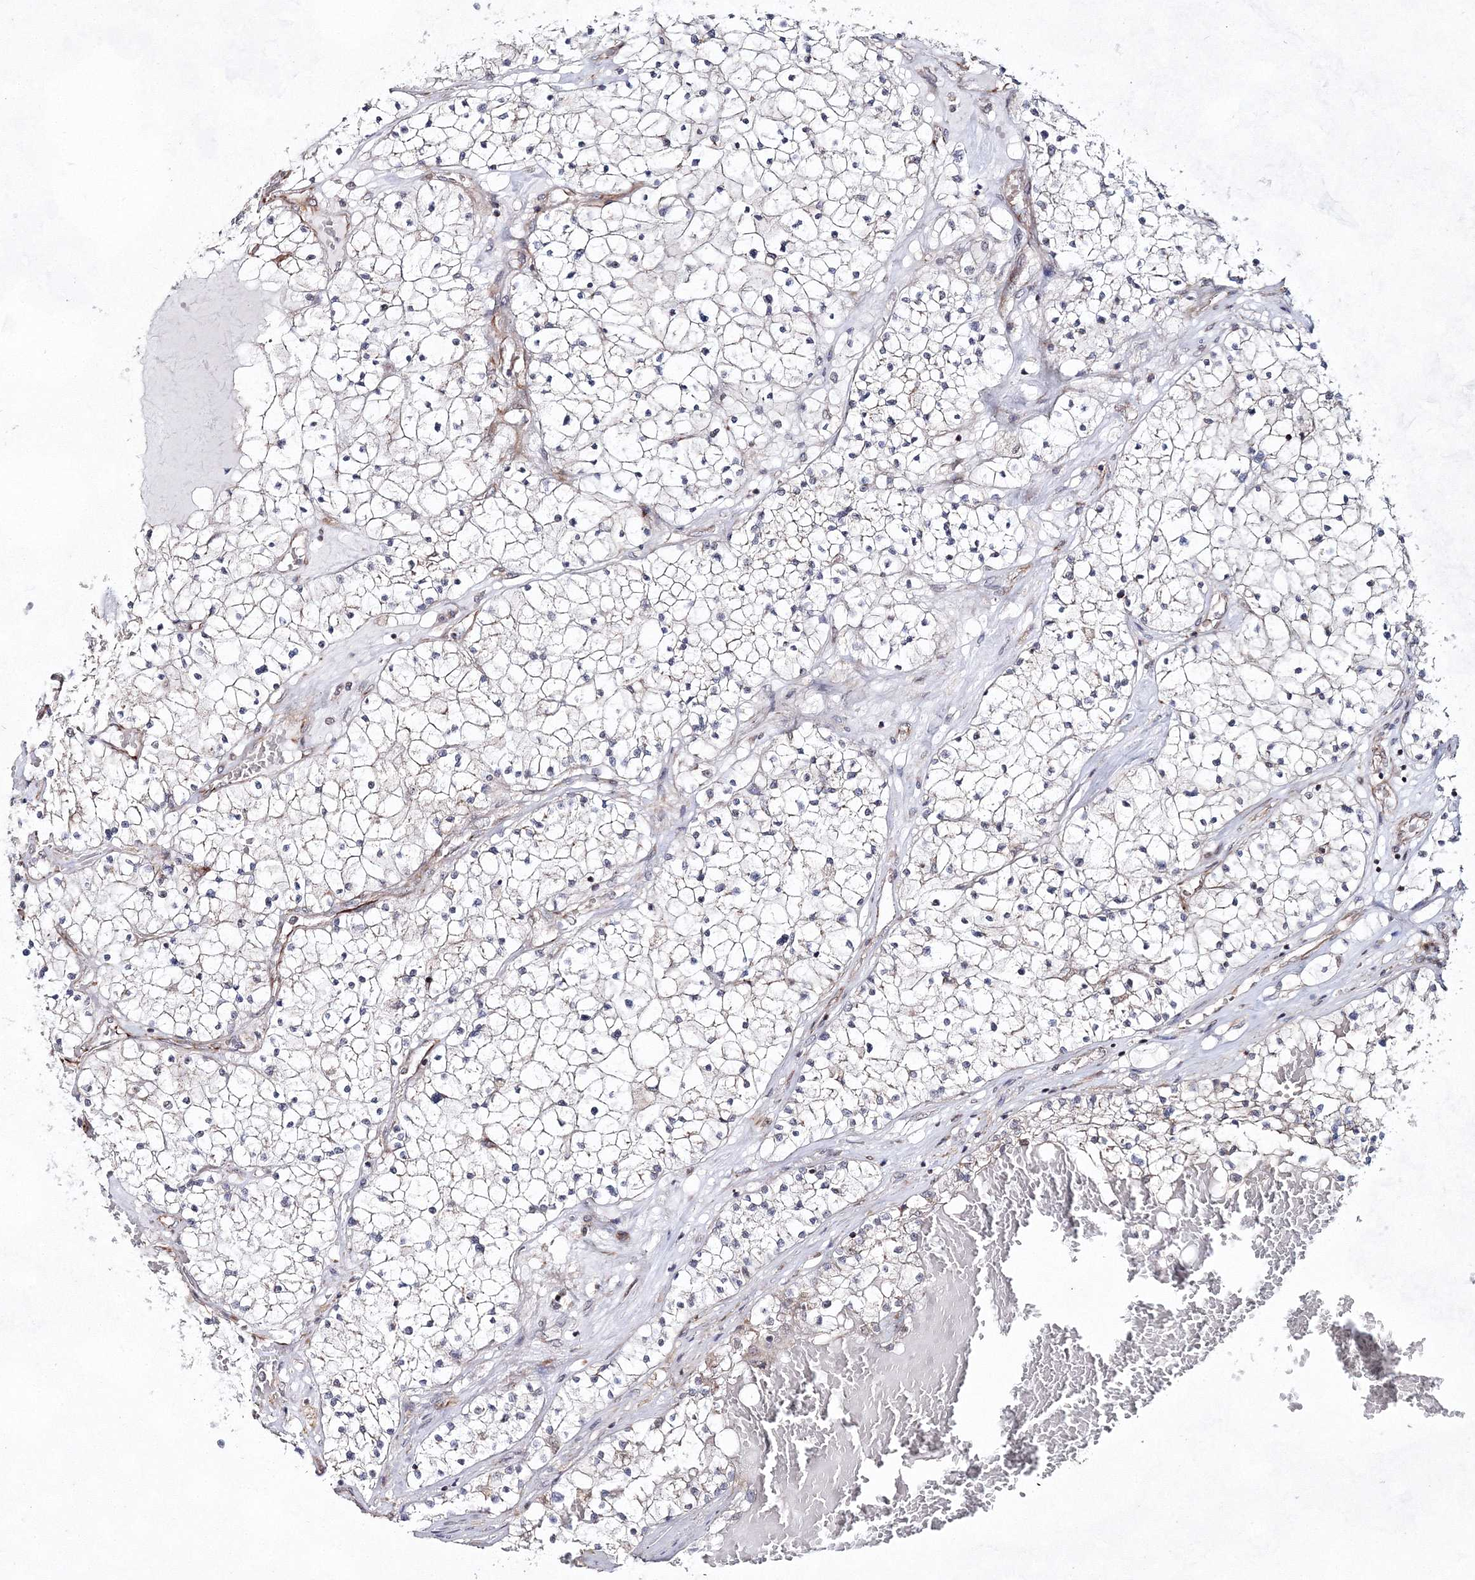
{"staining": {"intensity": "negative", "quantity": "none", "location": "none"}, "tissue": "renal cancer", "cell_type": "Tumor cells", "image_type": "cancer", "snomed": [{"axis": "morphology", "description": "Normal tissue, NOS"}, {"axis": "morphology", "description": "Adenocarcinoma, NOS"}, {"axis": "topography", "description": "Kidney"}], "caption": "Immunohistochemistry (IHC) of renal cancer (adenocarcinoma) shows no positivity in tumor cells.", "gene": "SNIP1", "patient": {"sex": "male", "age": 68}}